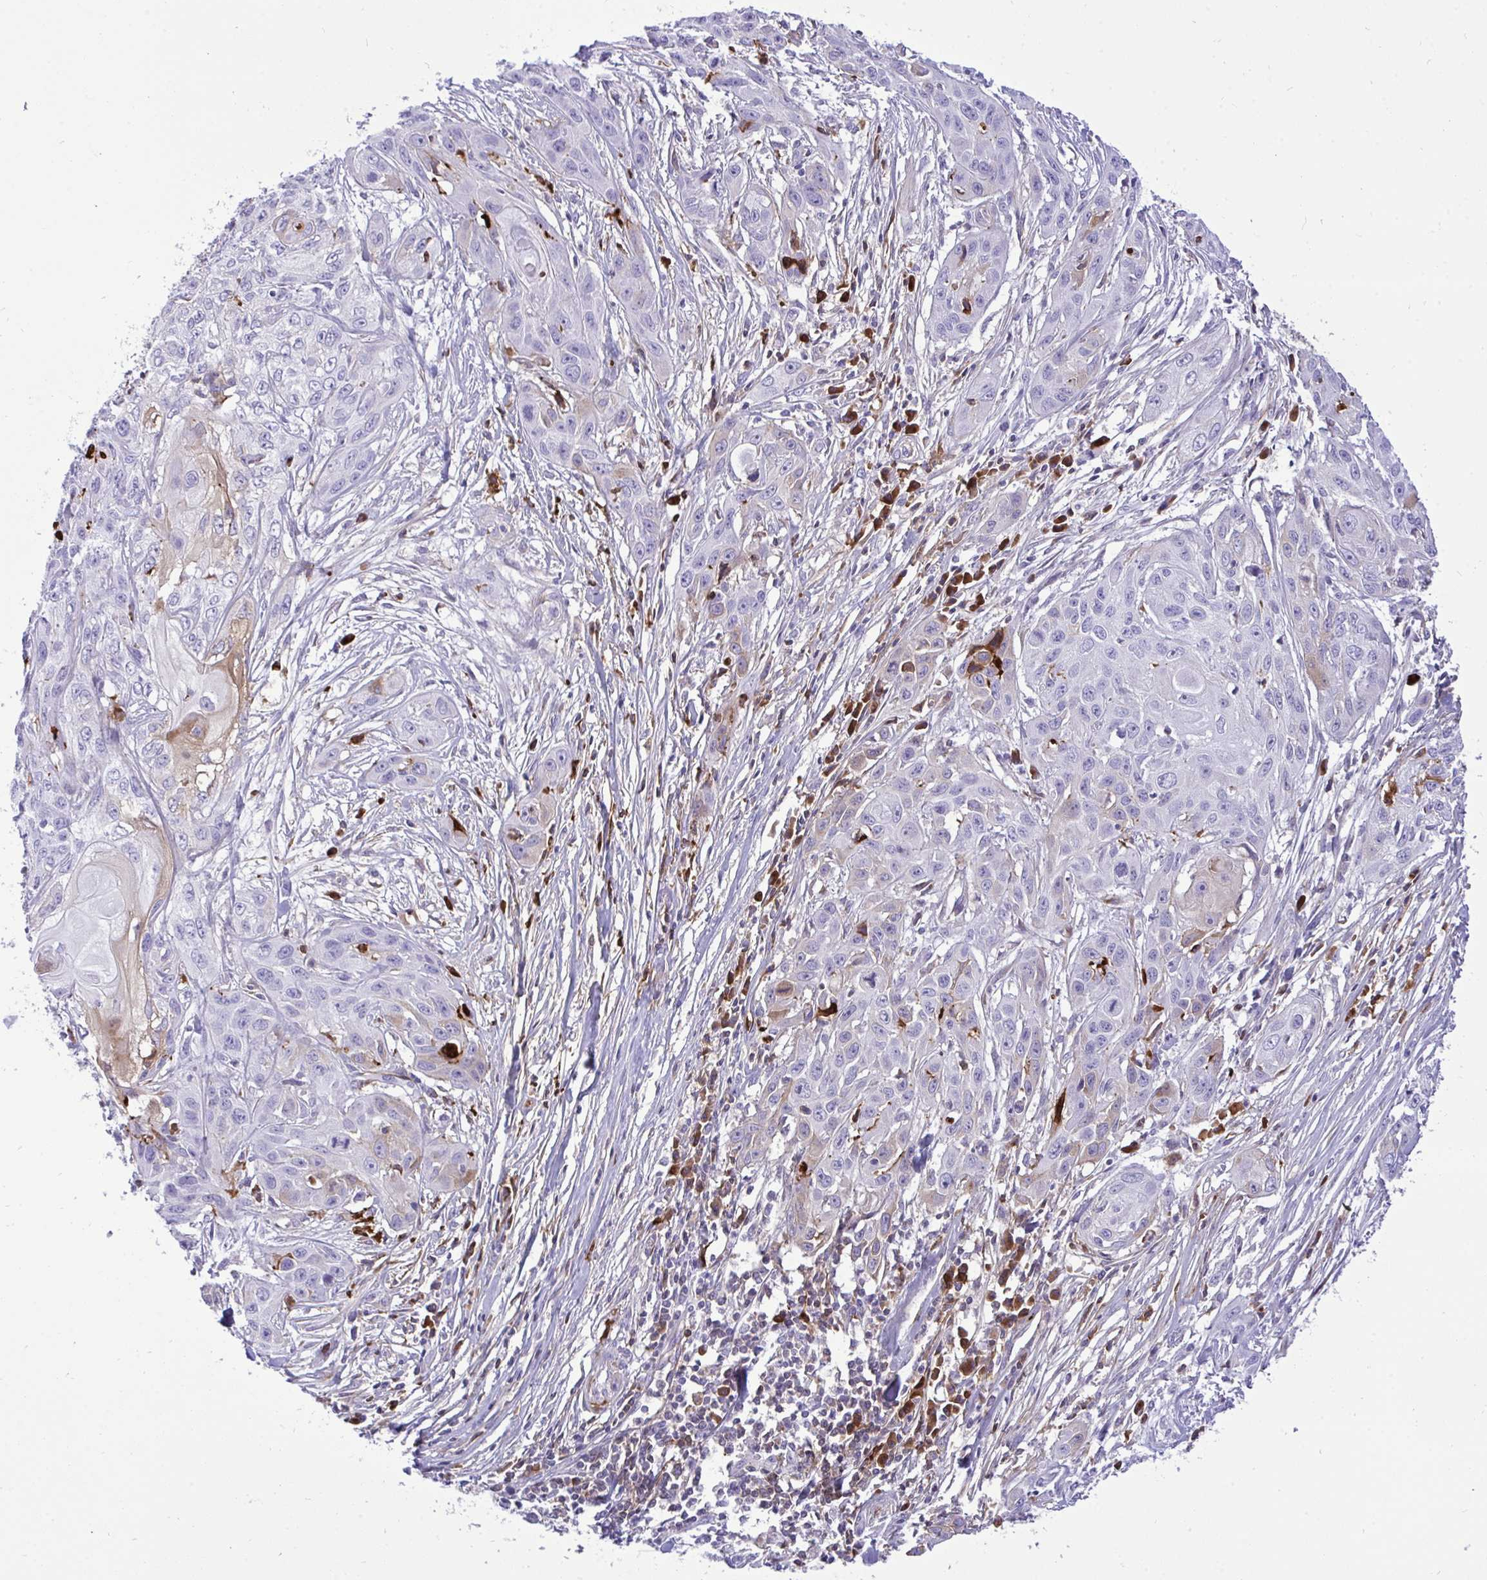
{"staining": {"intensity": "weak", "quantity": "<25%", "location": "cytoplasmic/membranous"}, "tissue": "skin cancer", "cell_type": "Tumor cells", "image_type": "cancer", "snomed": [{"axis": "morphology", "description": "Squamous cell carcinoma, NOS"}, {"axis": "topography", "description": "Skin"}, {"axis": "topography", "description": "Vulva"}], "caption": "Human squamous cell carcinoma (skin) stained for a protein using IHC reveals no positivity in tumor cells.", "gene": "F2", "patient": {"sex": "female", "age": 83}}